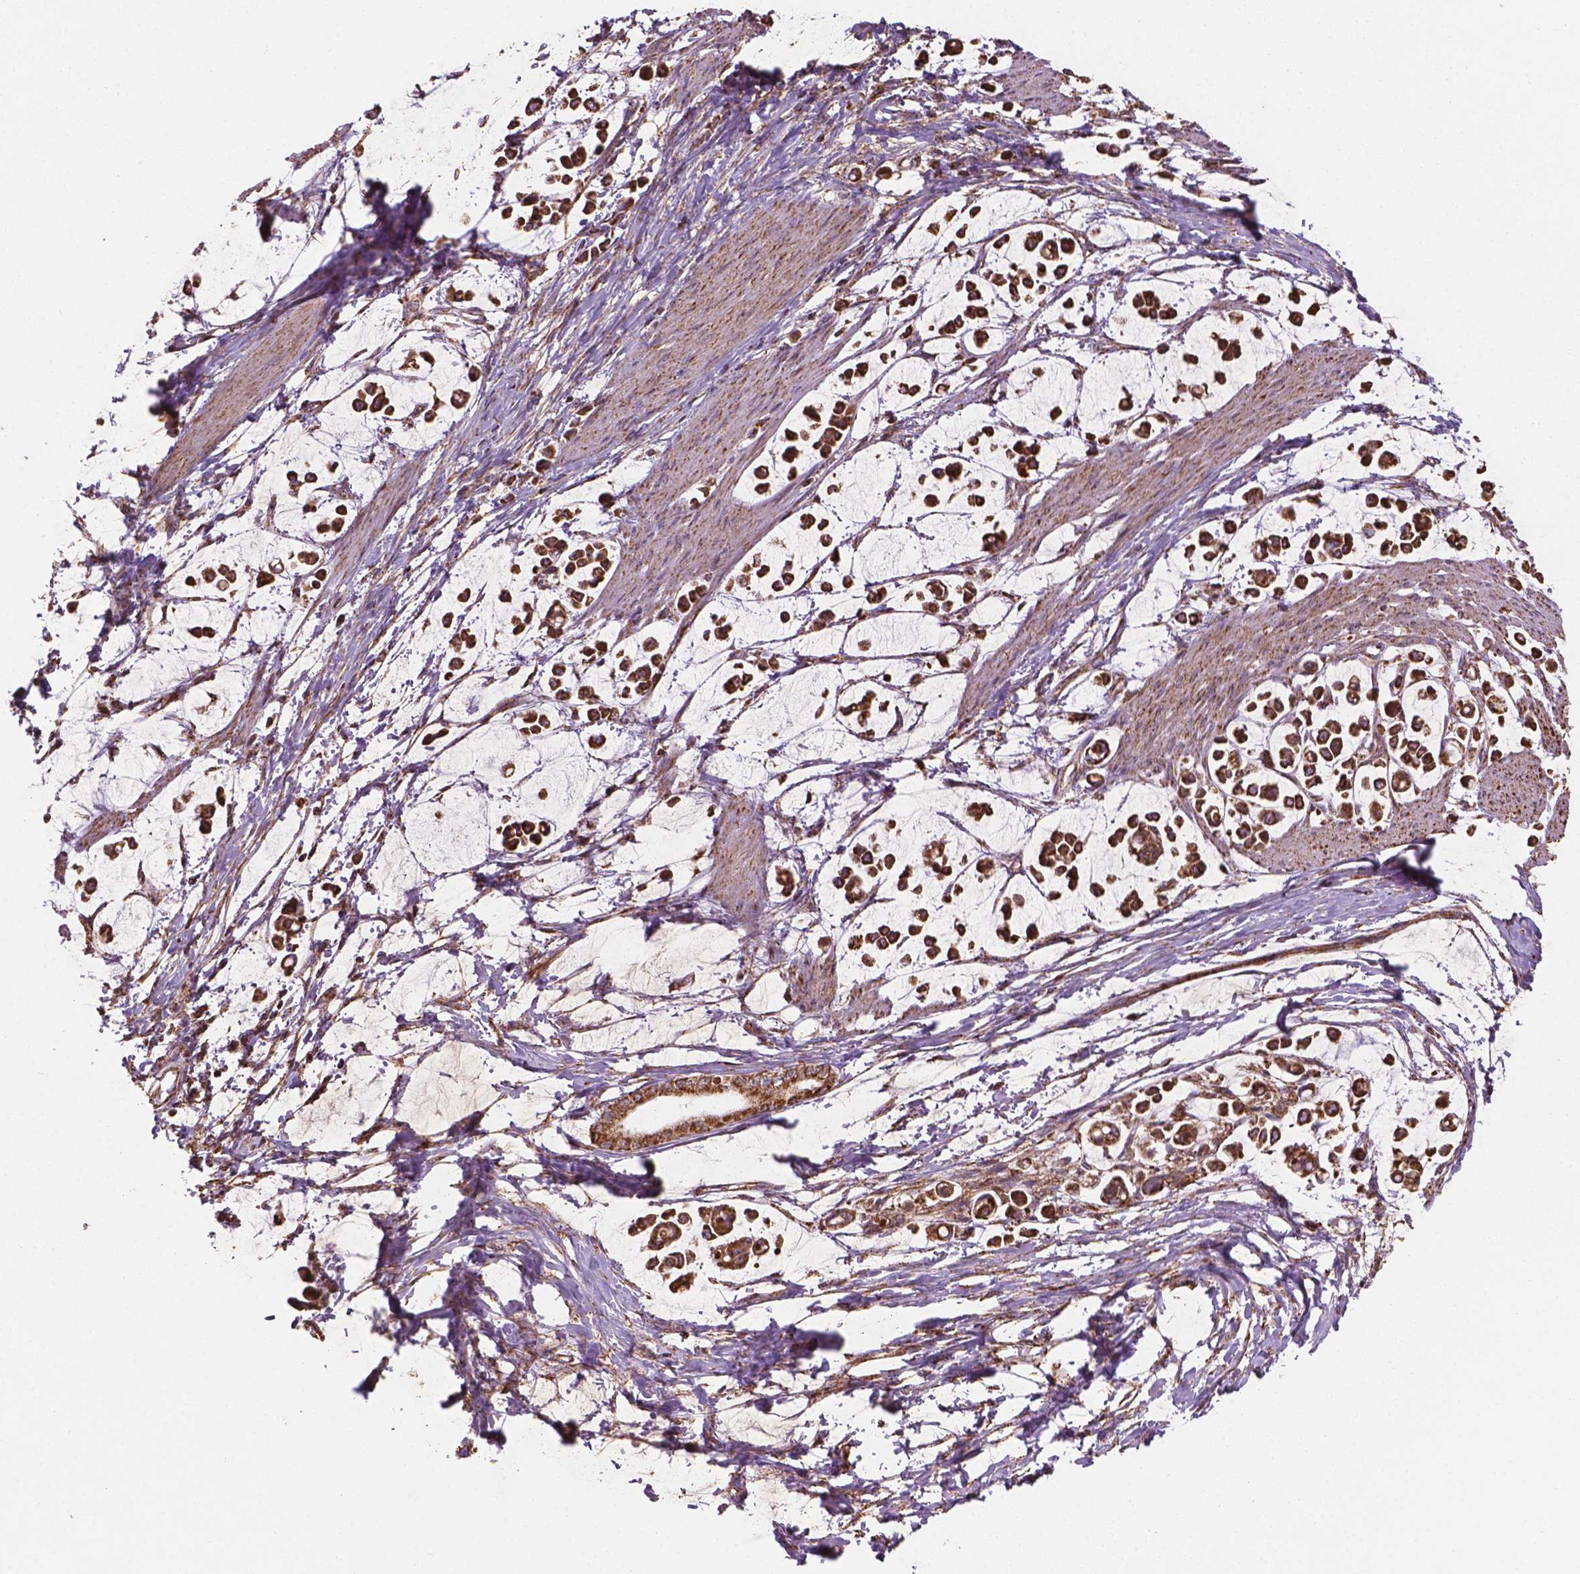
{"staining": {"intensity": "moderate", "quantity": ">75%", "location": "cytoplasmic/membranous"}, "tissue": "stomach cancer", "cell_type": "Tumor cells", "image_type": "cancer", "snomed": [{"axis": "morphology", "description": "Adenocarcinoma, NOS"}, {"axis": "topography", "description": "Stomach"}], "caption": "Approximately >75% of tumor cells in human stomach cancer demonstrate moderate cytoplasmic/membranous protein positivity as visualized by brown immunohistochemical staining.", "gene": "HS3ST3A1", "patient": {"sex": "male", "age": 82}}